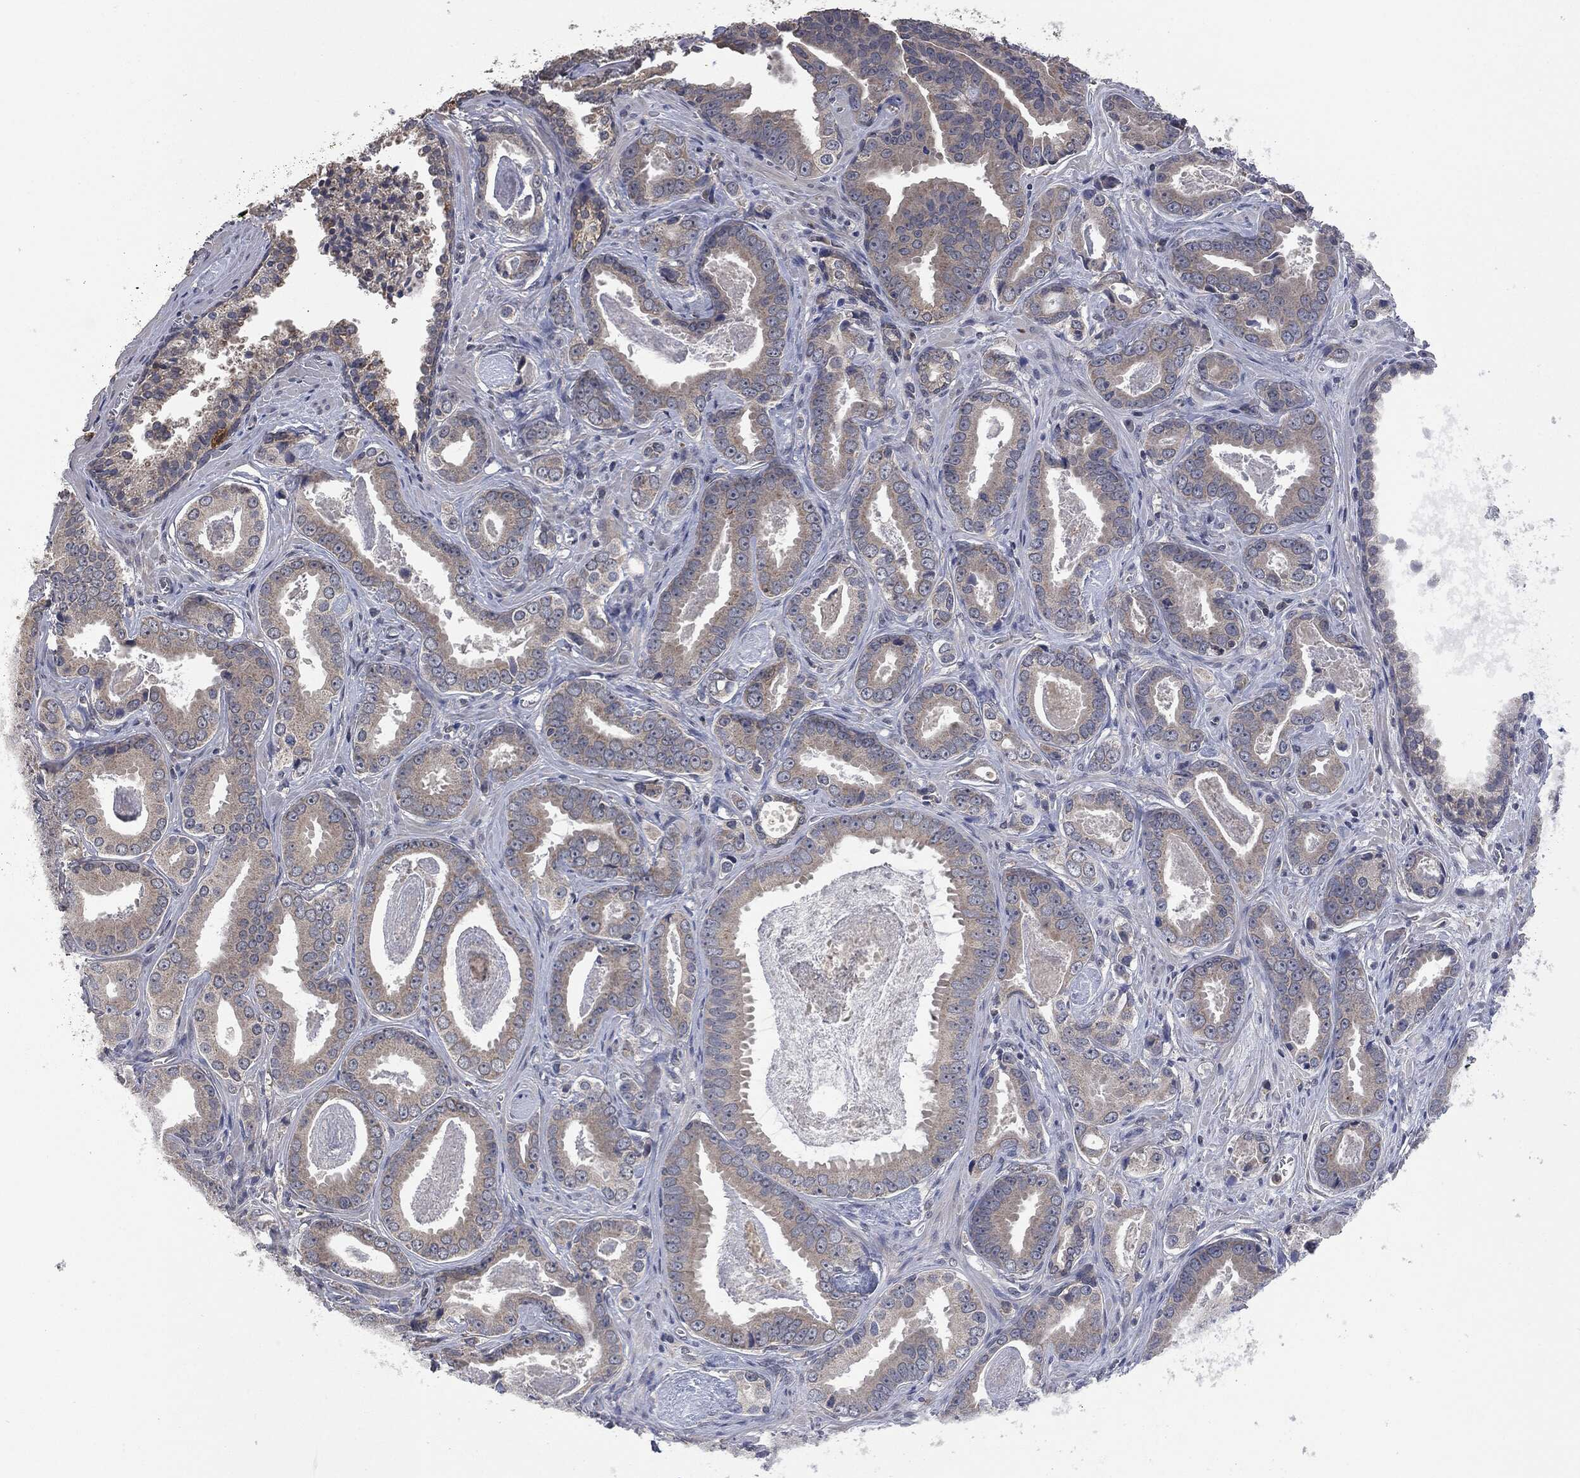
{"staining": {"intensity": "weak", "quantity": "25%-75%", "location": "cytoplasmic/membranous"}, "tissue": "prostate cancer", "cell_type": "Tumor cells", "image_type": "cancer", "snomed": [{"axis": "morphology", "description": "Adenocarcinoma, NOS"}, {"axis": "topography", "description": "Prostate"}], "caption": "There is low levels of weak cytoplasmic/membranous staining in tumor cells of prostate cancer (adenocarcinoma), as demonstrated by immunohistochemical staining (brown color).", "gene": "IL1RN", "patient": {"sex": "male", "age": 61}}